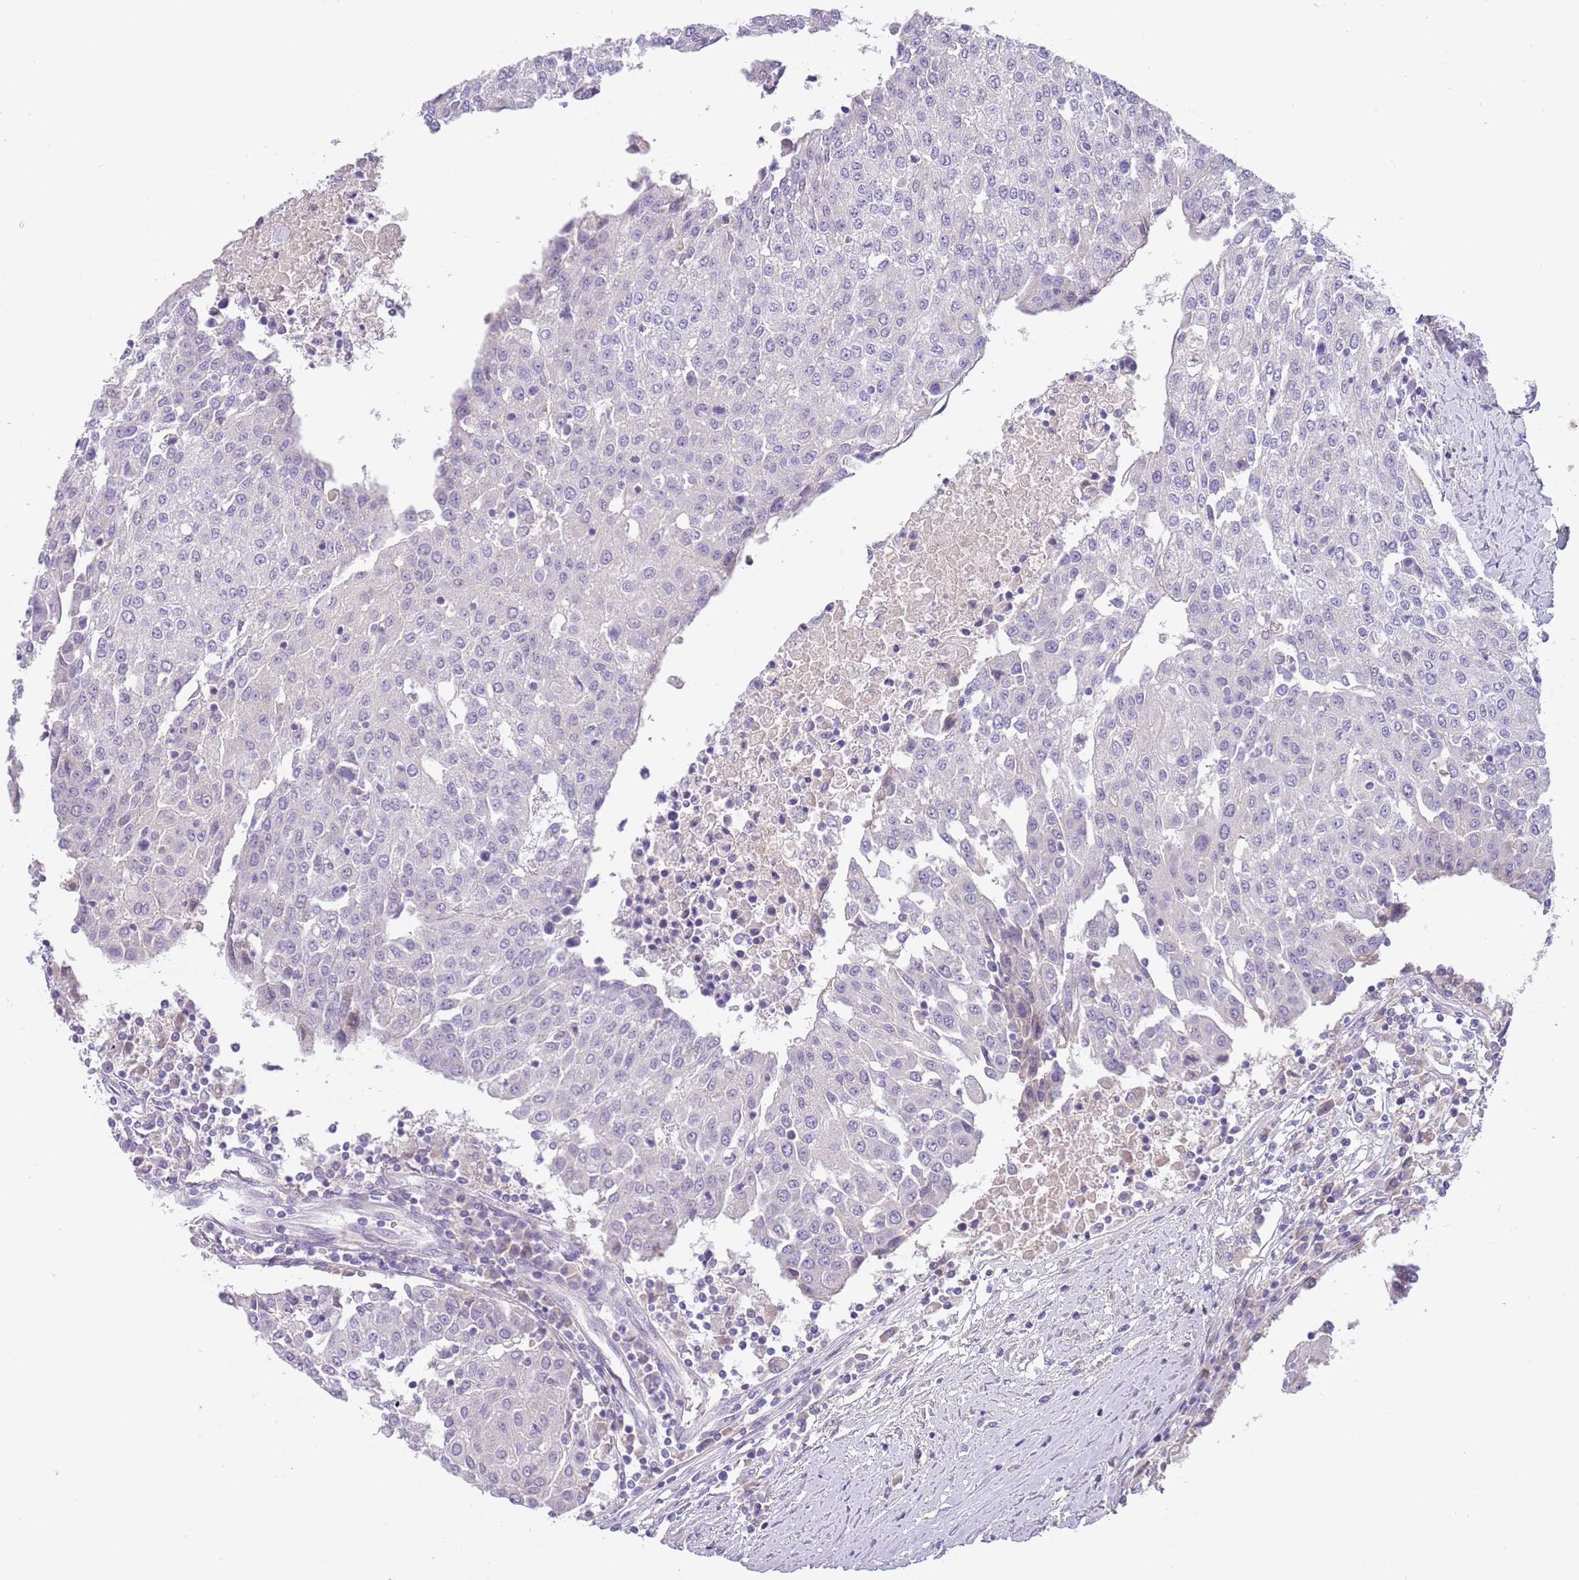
{"staining": {"intensity": "negative", "quantity": "none", "location": "none"}, "tissue": "urothelial cancer", "cell_type": "Tumor cells", "image_type": "cancer", "snomed": [{"axis": "morphology", "description": "Urothelial carcinoma, High grade"}, {"axis": "topography", "description": "Urinary bladder"}], "caption": "High magnification brightfield microscopy of urothelial carcinoma (high-grade) stained with DAB (3,3'-diaminobenzidine) (brown) and counterstained with hematoxylin (blue): tumor cells show no significant expression.", "gene": "CFAP73", "patient": {"sex": "female", "age": 85}}